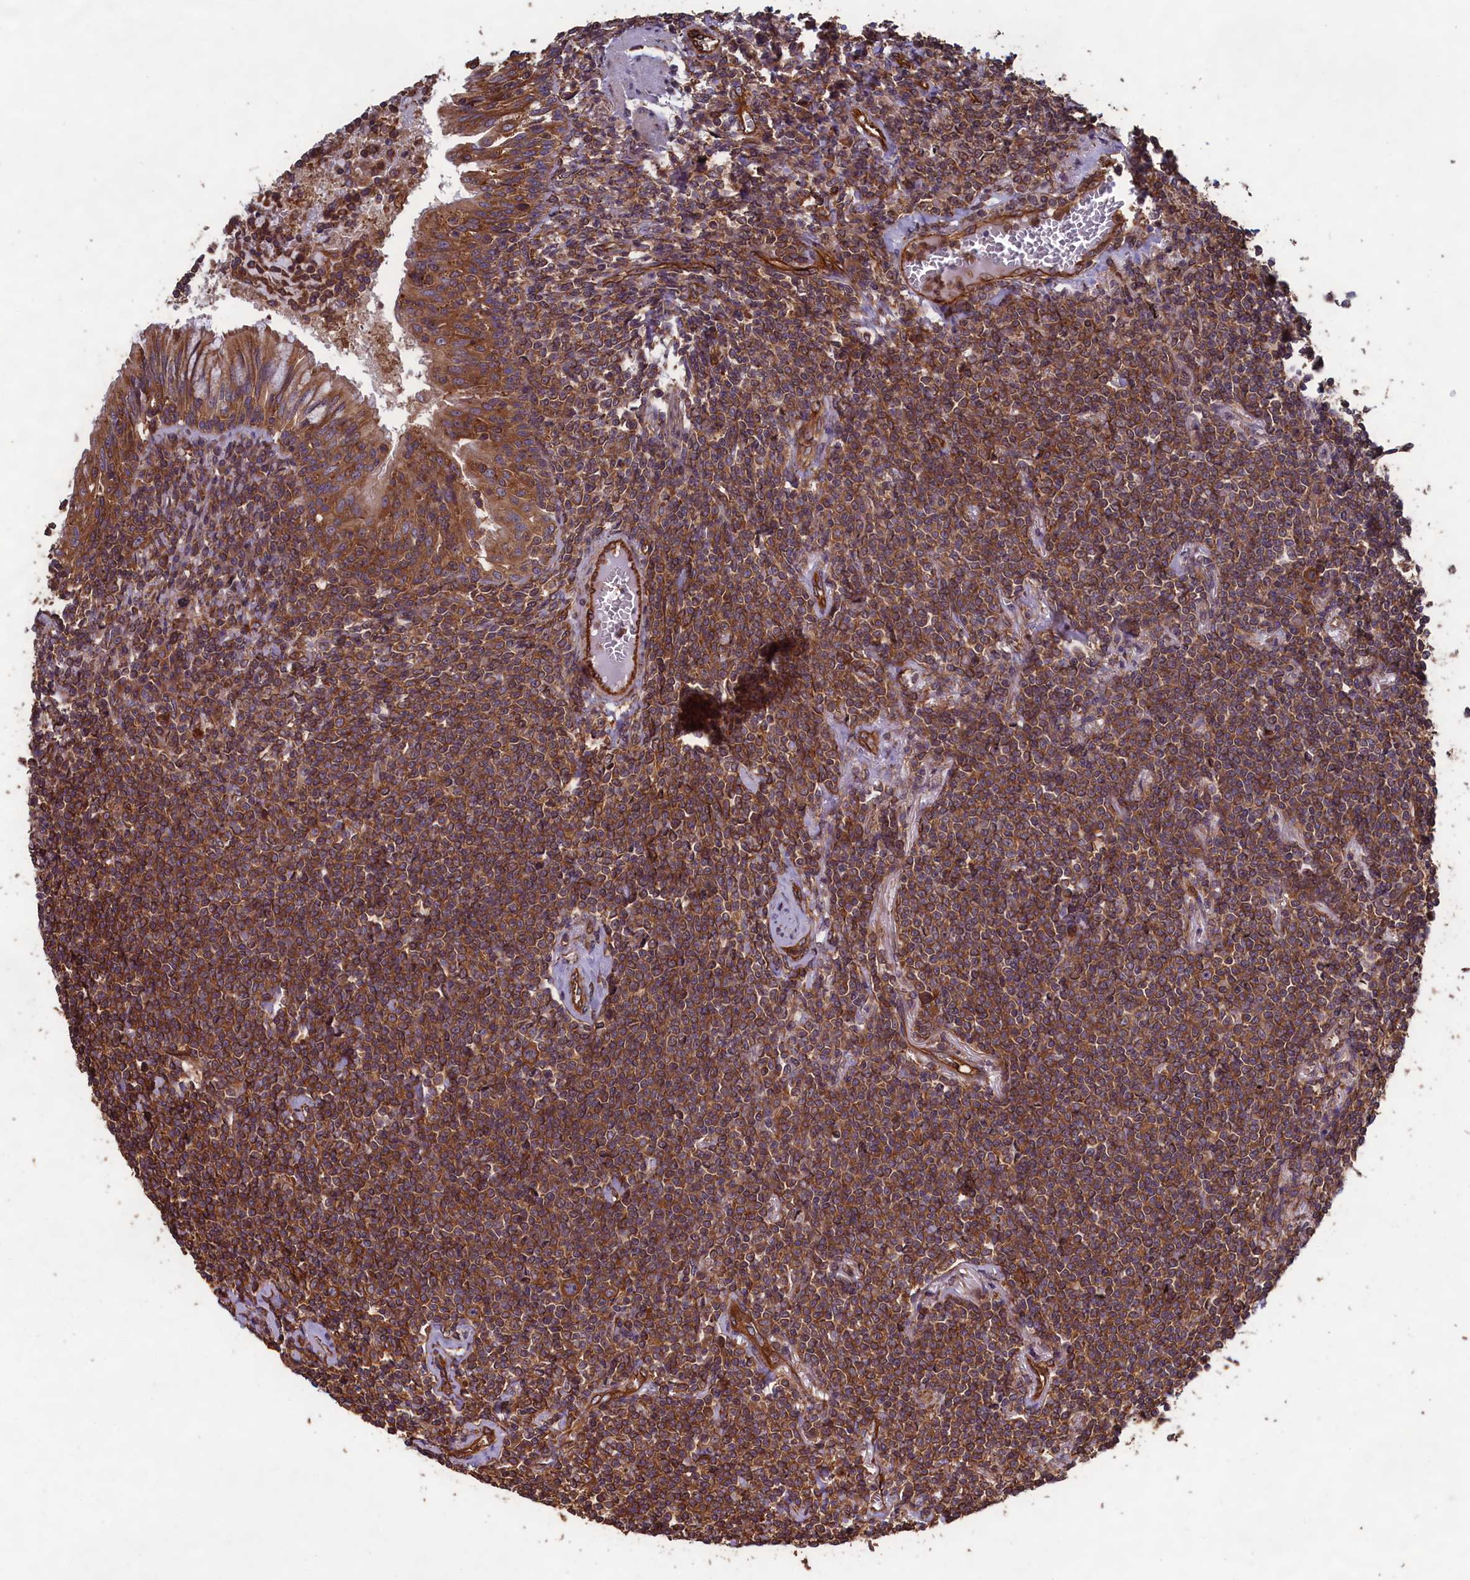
{"staining": {"intensity": "moderate", "quantity": ">75%", "location": "cytoplasmic/membranous"}, "tissue": "lymphoma", "cell_type": "Tumor cells", "image_type": "cancer", "snomed": [{"axis": "morphology", "description": "Malignant lymphoma, non-Hodgkin's type, Low grade"}, {"axis": "topography", "description": "Lung"}], "caption": "DAB (3,3'-diaminobenzidine) immunohistochemical staining of human low-grade malignant lymphoma, non-Hodgkin's type reveals moderate cytoplasmic/membranous protein expression in approximately >75% of tumor cells.", "gene": "CCDC124", "patient": {"sex": "female", "age": 71}}